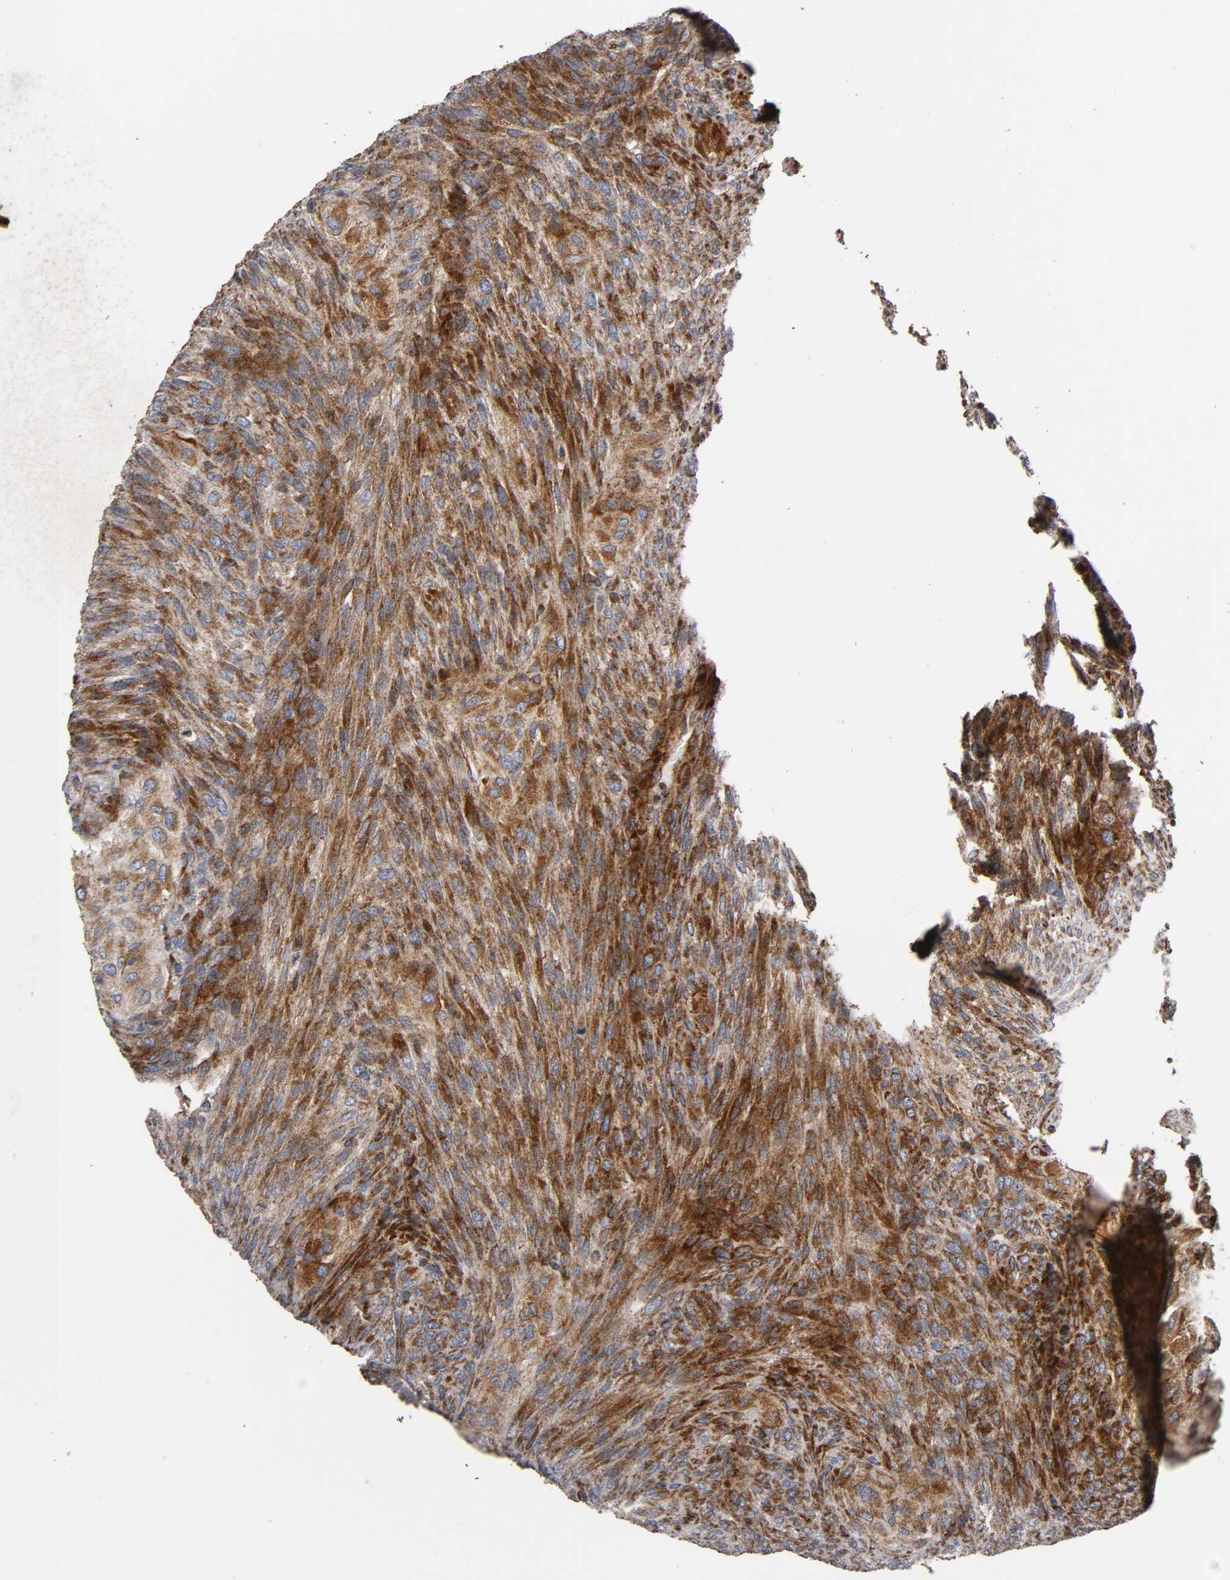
{"staining": {"intensity": "strong", "quantity": "25%-75%", "location": "cytoplasmic/membranous"}, "tissue": "glioma", "cell_type": "Tumor cells", "image_type": "cancer", "snomed": [{"axis": "morphology", "description": "Glioma, malignant, High grade"}, {"axis": "topography", "description": "Cerebral cortex"}], "caption": "High-magnification brightfield microscopy of high-grade glioma (malignant) stained with DAB (3,3'-diaminobenzidine) (brown) and counterstained with hematoxylin (blue). tumor cells exhibit strong cytoplasmic/membranous staining is identified in approximately25%-75% of cells.", "gene": "MAP3K1", "patient": {"sex": "female", "age": 55}}